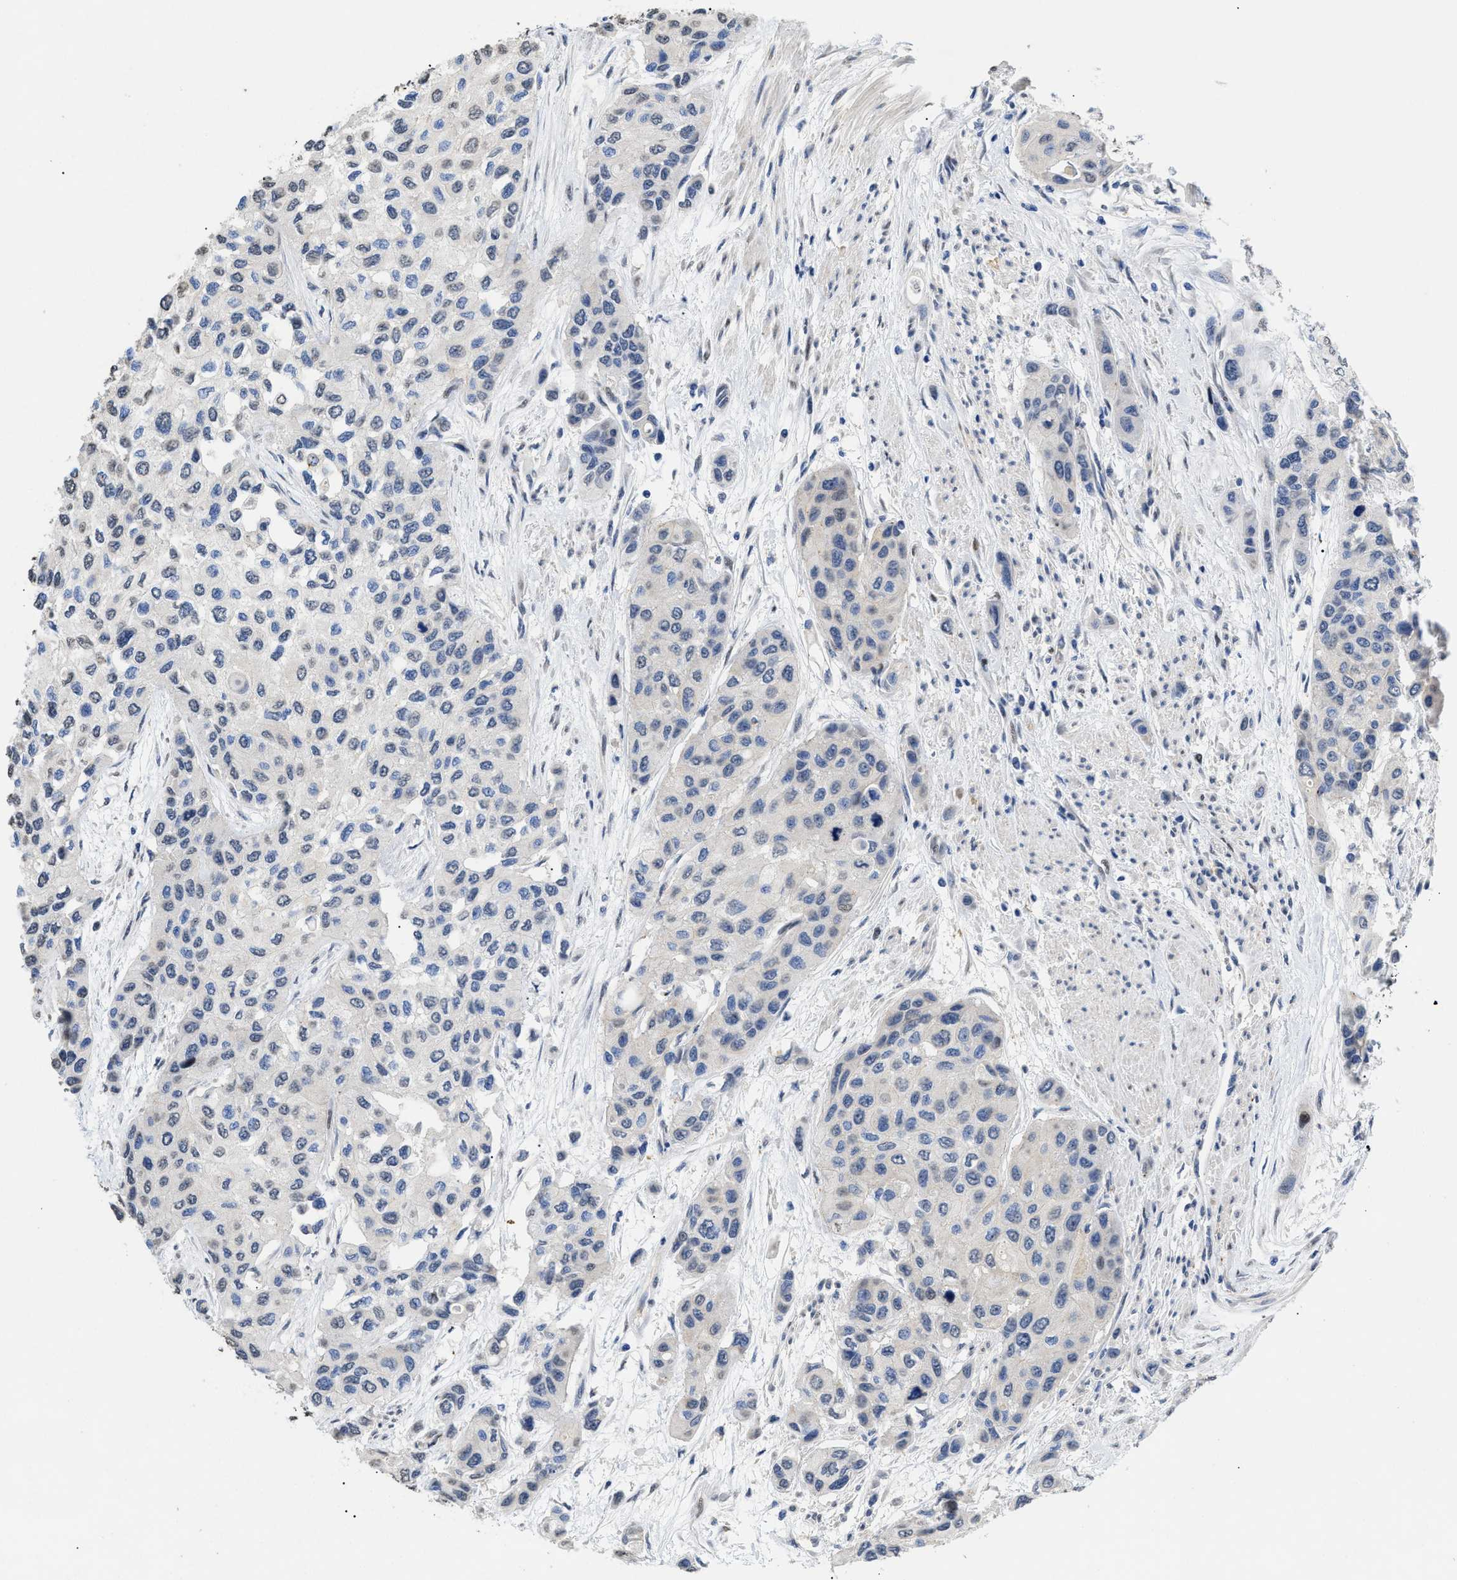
{"staining": {"intensity": "negative", "quantity": "none", "location": "none"}, "tissue": "urothelial cancer", "cell_type": "Tumor cells", "image_type": "cancer", "snomed": [{"axis": "morphology", "description": "Urothelial carcinoma, High grade"}, {"axis": "topography", "description": "Urinary bladder"}], "caption": "Urothelial cancer was stained to show a protein in brown. There is no significant staining in tumor cells.", "gene": "SFXN5", "patient": {"sex": "female", "age": 56}}